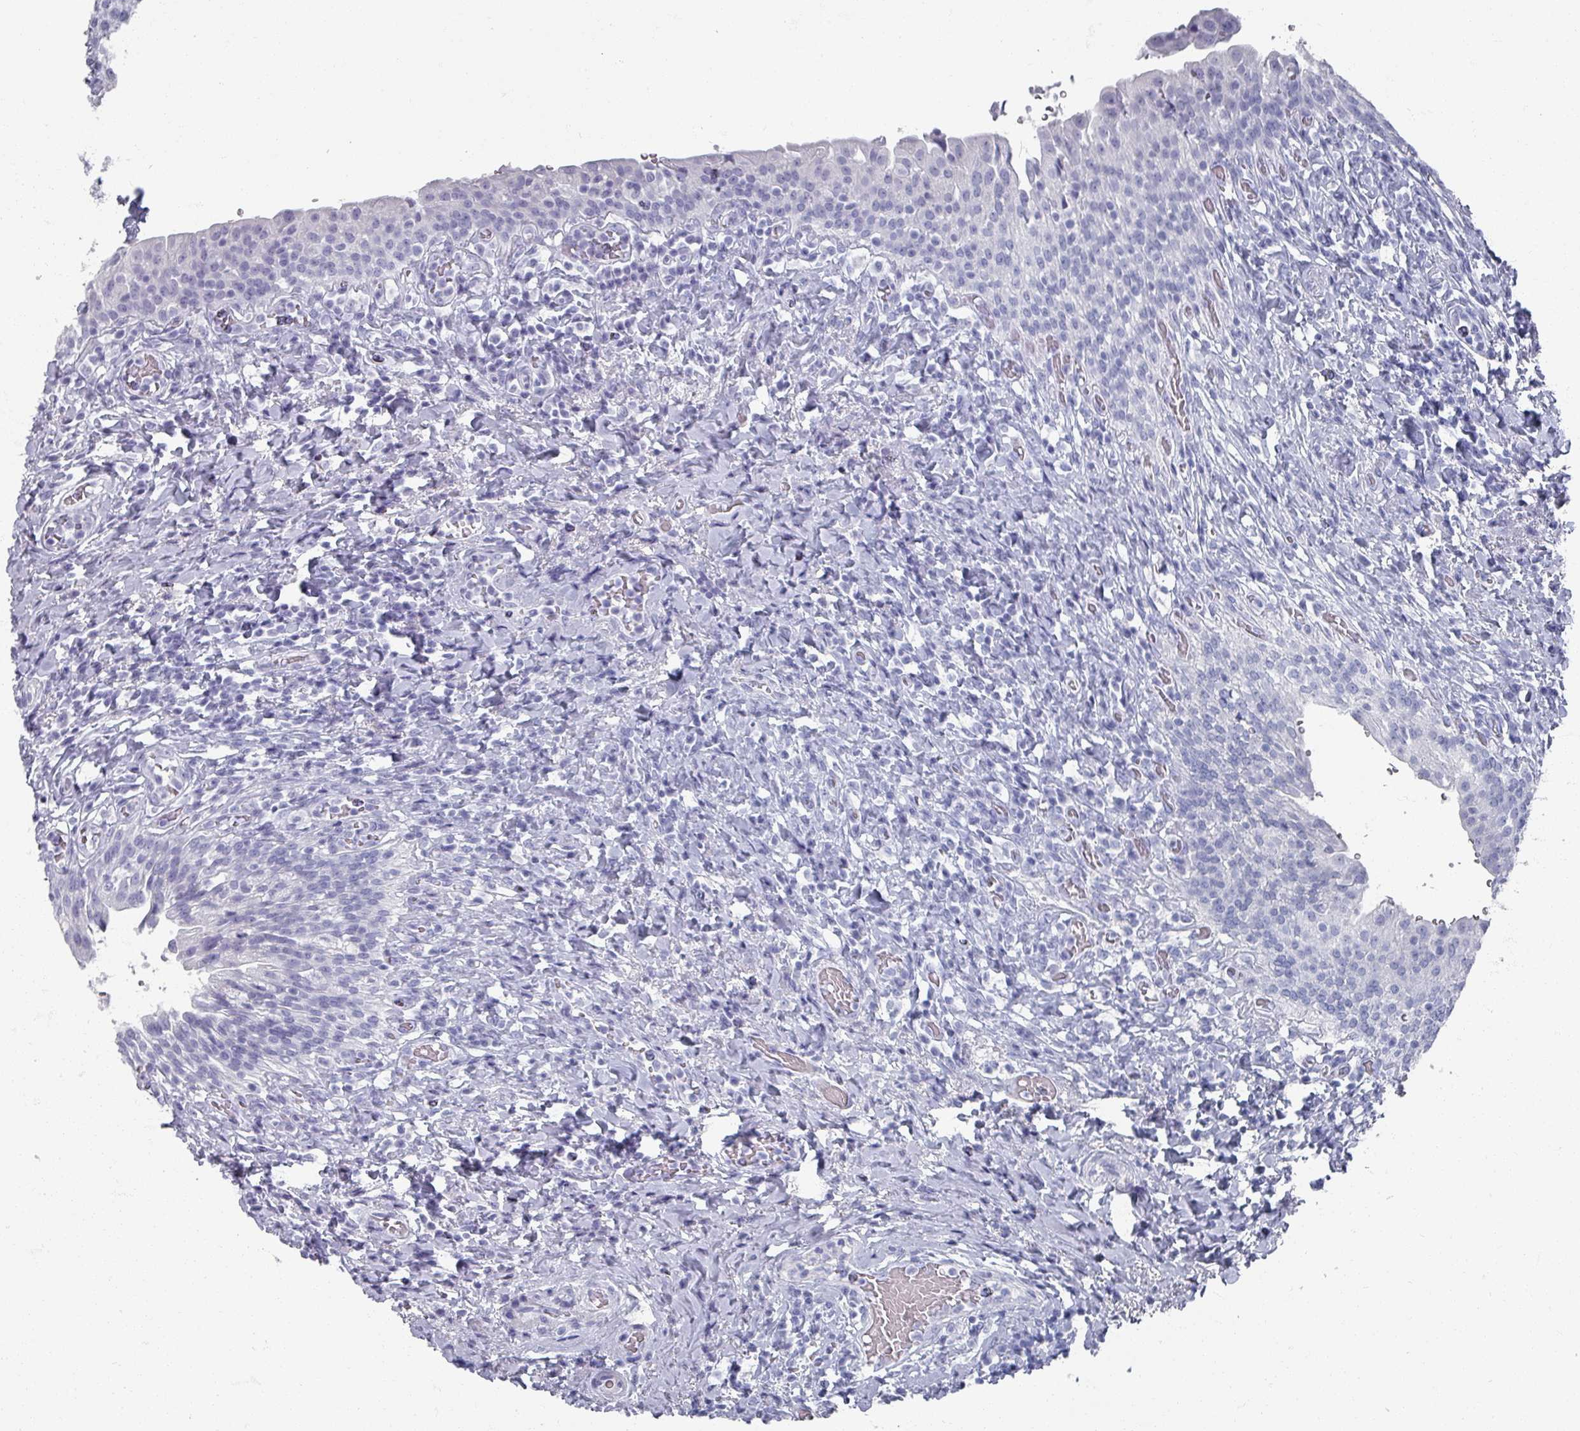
{"staining": {"intensity": "negative", "quantity": "none", "location": "none"}, "tissue": "urinary bladder", "cell_type": "Urothelial cells", "image_type": "normal", "snomed": [{"axis": "morphology", "description": "Normal tissue, NOS"}, {"axis": "morphology", "description": "Inflammation, NOS"}, {"axis": "topography", "description": "Urinary bladder"}], "caption": "DAB immunohistochemical staining of unremarkable urinary bladder demonstrates no significant staining in urothelial cells.", "gene": "OMG", "patient": {"sex": "male", "age": 64}}